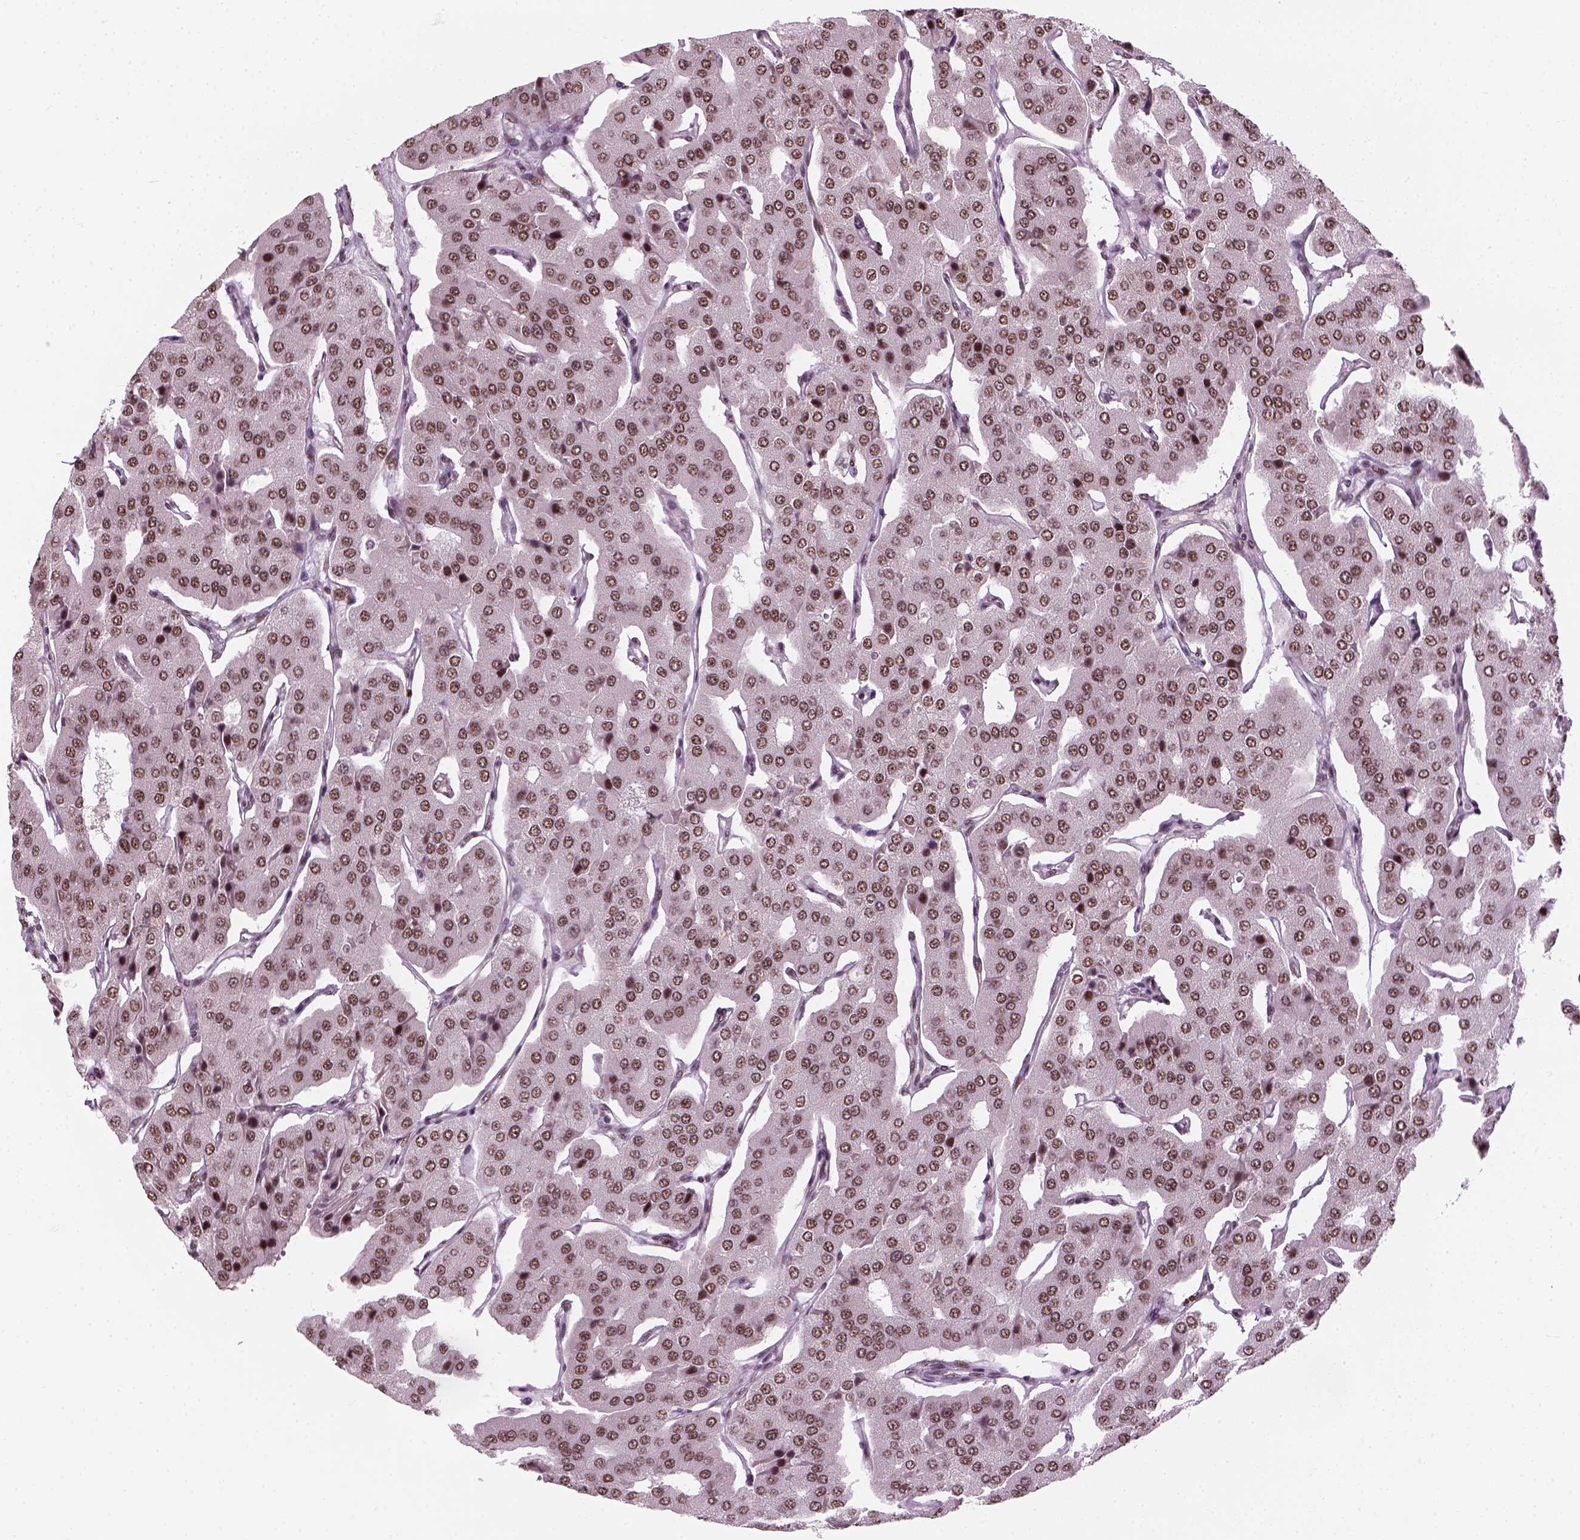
{"staining": {"intensity": "moderate", "quantity": ">75%", "location": "nuclear"}, "tissue": "parathyroid gland", "cell_type": "Glandular cells", "image_type": "normal", "snomed": [{"axis": "morphology", "description": "Normal tissue, NOS"}, {"axis": "morphology", "description": "Adenoma, NOS"}, {"axis": "topography", "description": "Parathyroid gland"}], "caption": "High-power microscopy captured an IHC image of unremarkable parathyroid gland, revealing moderate nuclear positivity in approximately >75% of glandular cells. (Brightfield microscopy of DAB IHC at high magnification).", "gene": "GTF2F1", "patient": {"sex": "female", "age": 86}}